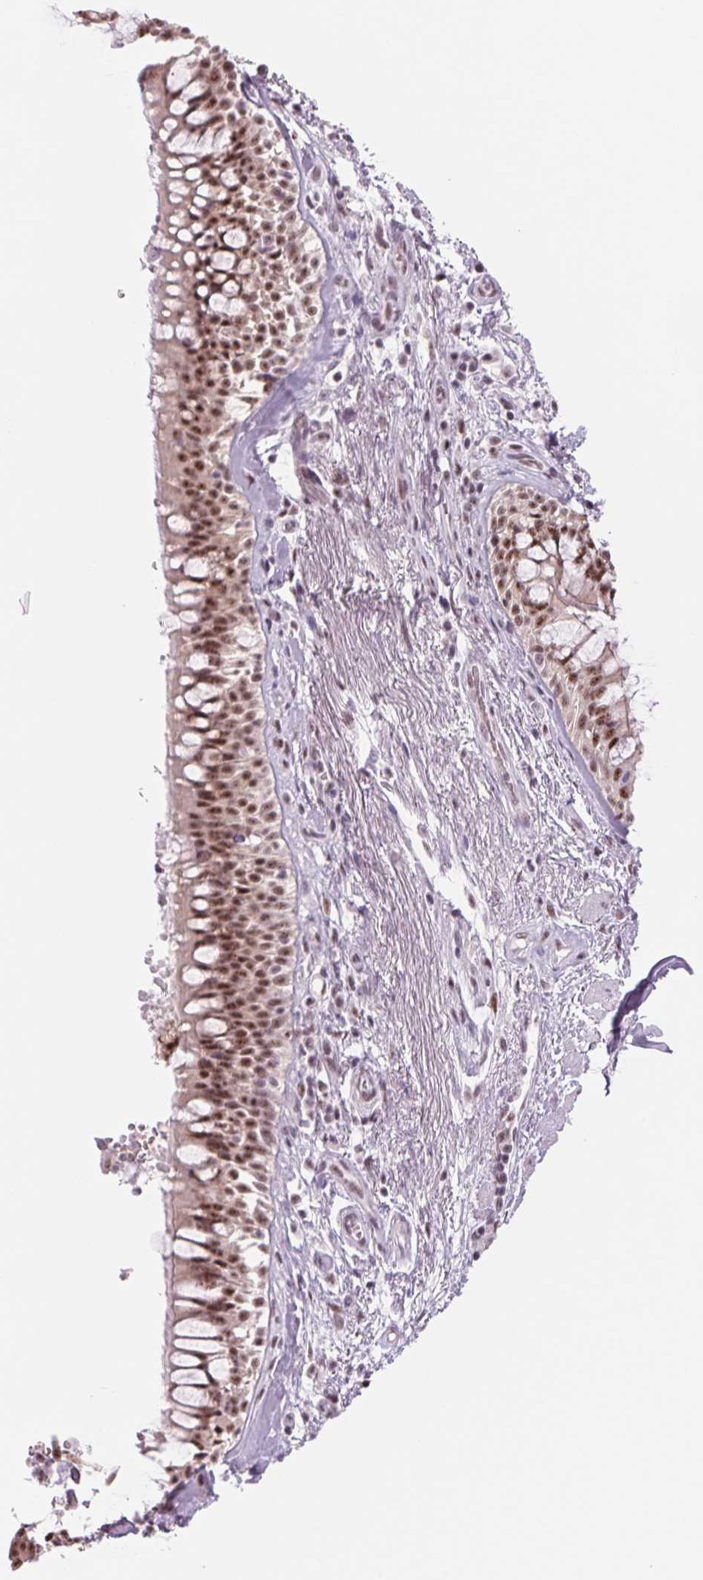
{"staining": {"intensity": "moderate", "quantity": "<25%", "location": "nuclear"}, "tissue": "soft tissue", "cell_type": "Chondrocytes", "image_type": "normal", "snomed": [{"axis": "morphology", "description": "Normal tissue, NOS"}, {"axis": "topography", "description": "Cartilage tissue"}, {"axis": "topography", "description": "Bronchus"}], "caption": "IHC photomicrograph of unremarkable soft tissue: soft tissue stained using immunohistochemistry shows low levels of moderate protein expression localized specifically in the nuclear of chondrocytes, appearing as a nuclear brown color.", "gene": "ZC3H14", "patient": {"sex": "male", "age": 64}}